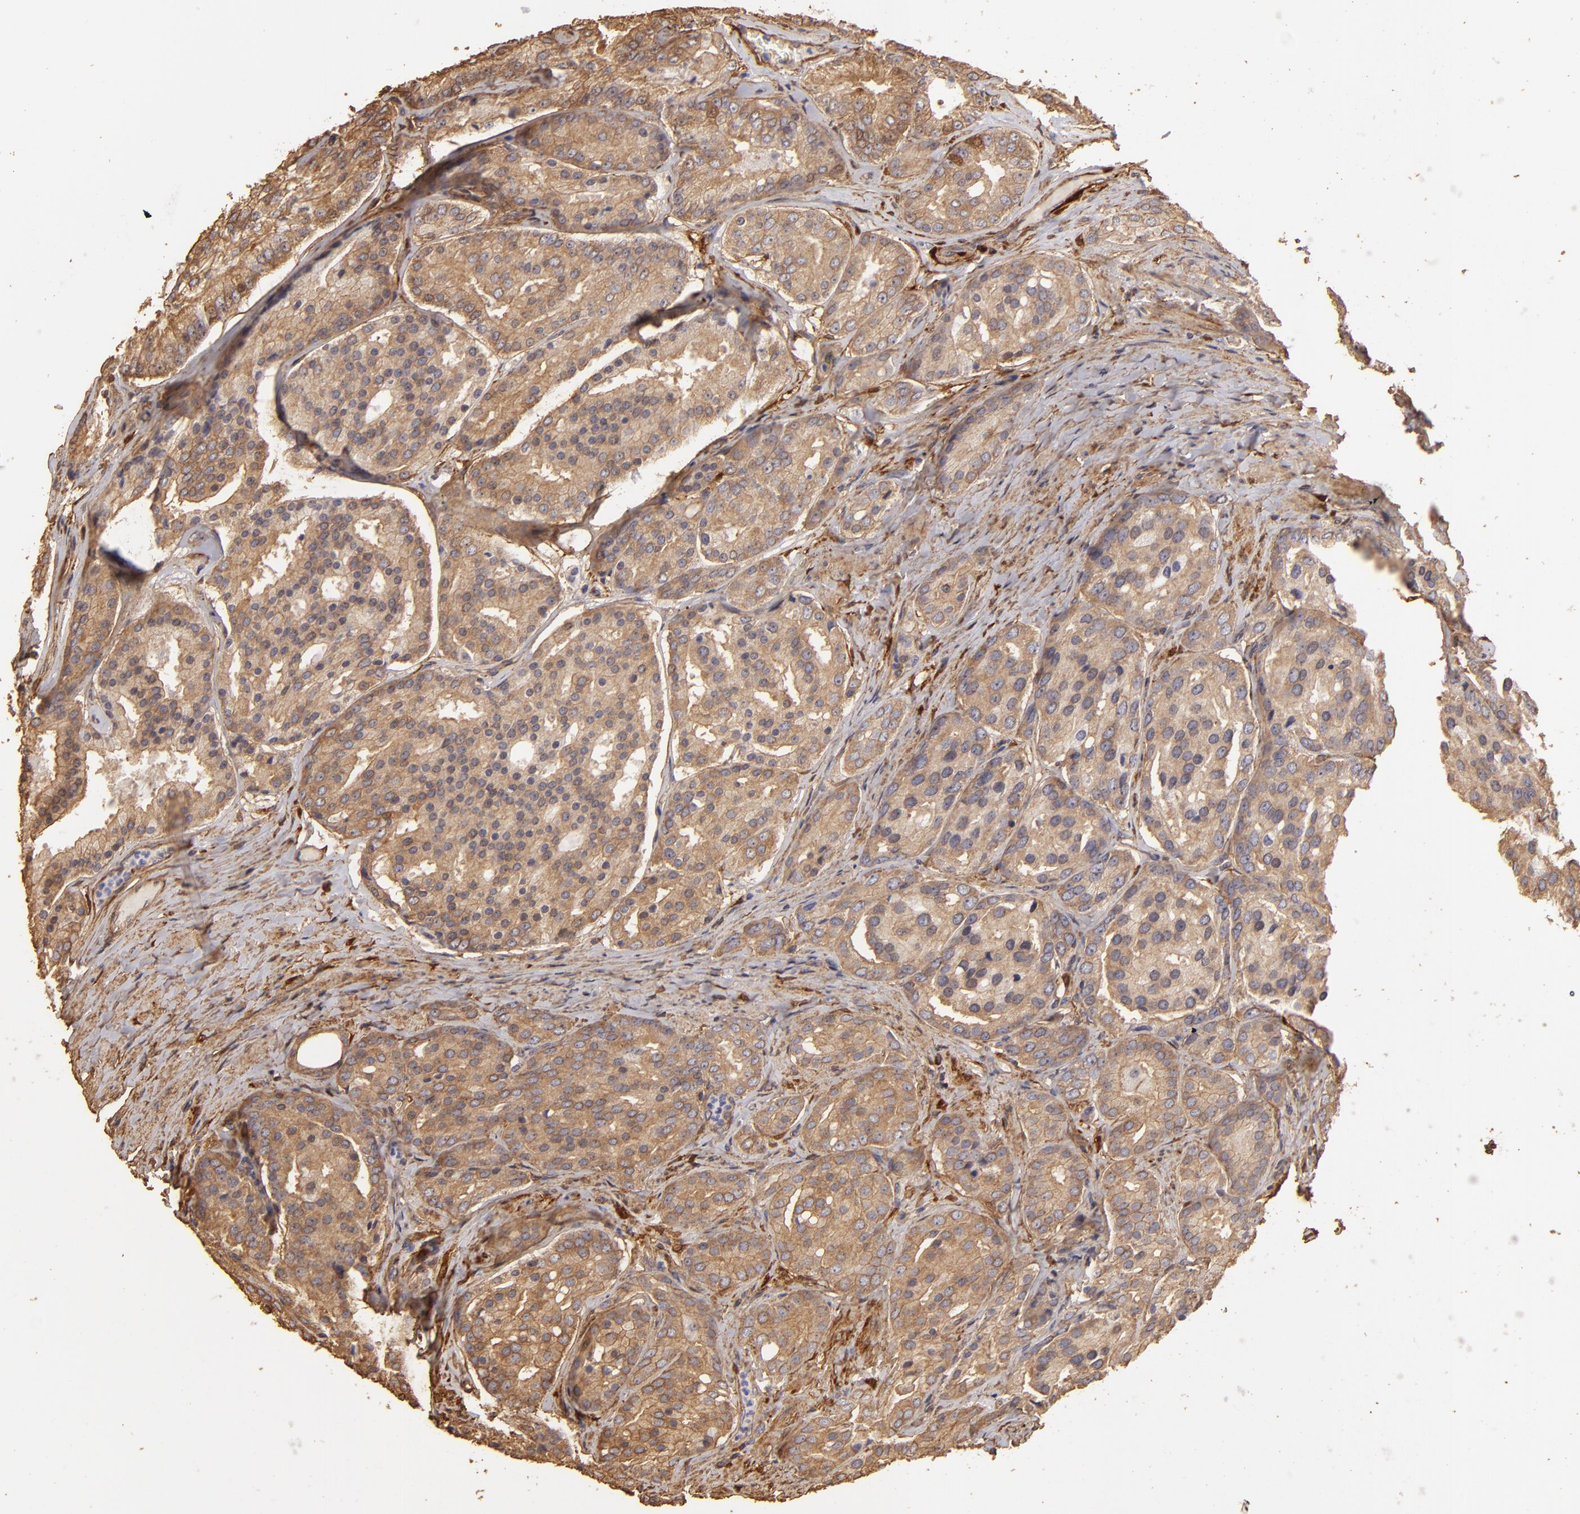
{"staining": {"intensity": "moderate", "quantity": ">75%", "location": "cytoplasmic/membranous"}, "tissue": "prostate cancer", "cell_type": "Tumor cells", "image_type": "cancer", "snomed": [{"axis": "morphology", "description": "Adenocarcinoma, High grade"}, {"axis": "topography", "description": "Prostate"}], "caption": "IHC micrograph of neoplastic tissue: human high-grade adenocarcinoma (prostate) stained using IHC exhibits medium levels of moderate protein expression localized specifically in the cytoplasmic/membranous of tumor cells, appearing as a cytoplasmic/membranous brown color.", "gene": "HSPB6", "patient": {"sex": "male", "age": 64}}